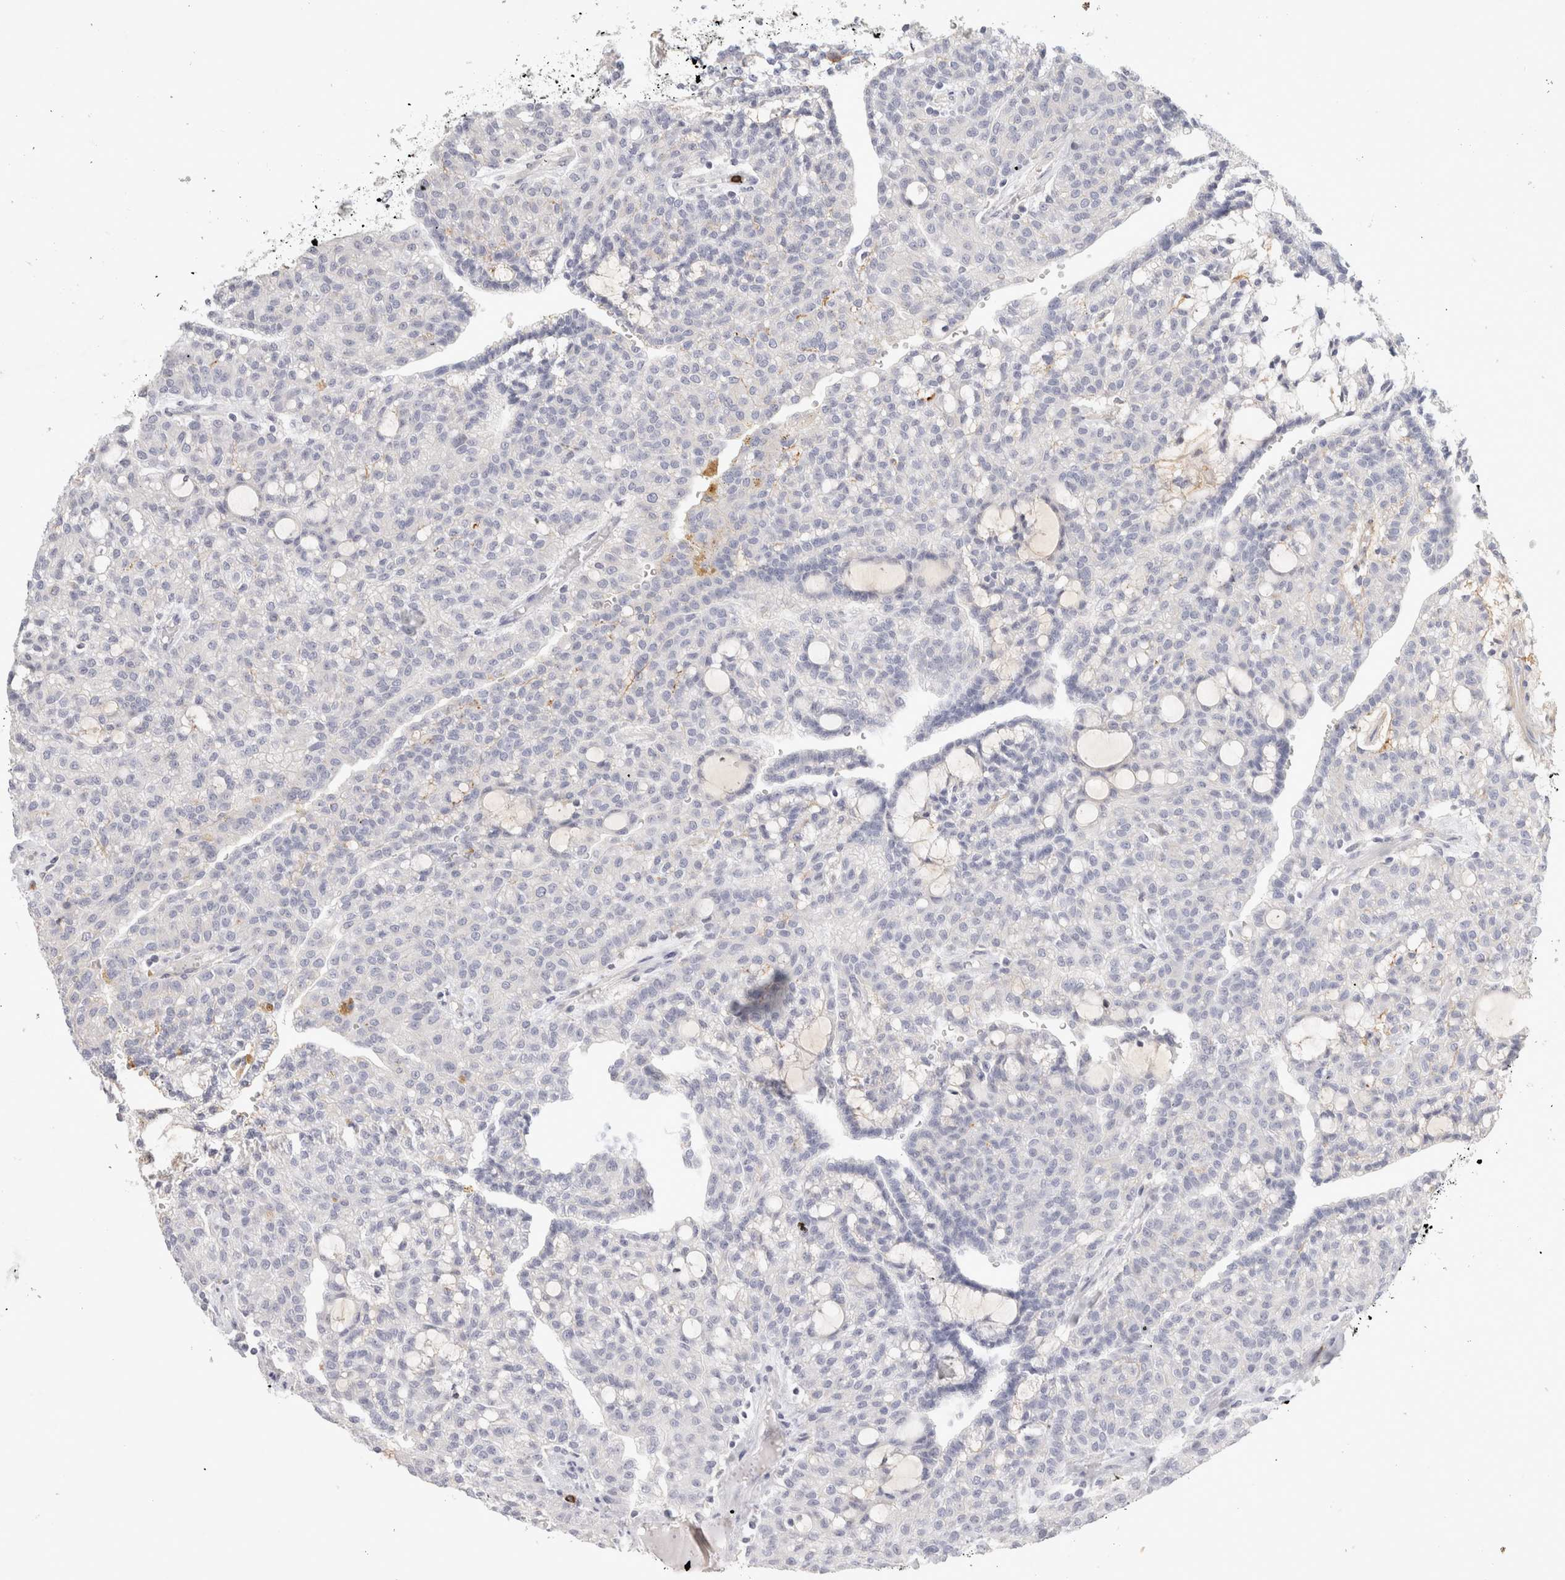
{"staining": {"intensity": "negative", "quantity": "none", "location": "none"}, "tissue": "renal cancer", "cell_type": "Tumor cells", "image_type": "cancer", "snomed": [{"axis": "morphology", "description": "Adenocarcinoma, NOS"}, {"axis": "topography", "description": "Kidney"}], "caption": "Immunohistochemistry (IHC) micrograph of human adenocarcinoma (renal) stained for a protein (brown), which demonstrates no positivity in tumor cells.", "gene": "FGL2", "patient": {"sex": "male", "age": 63}}